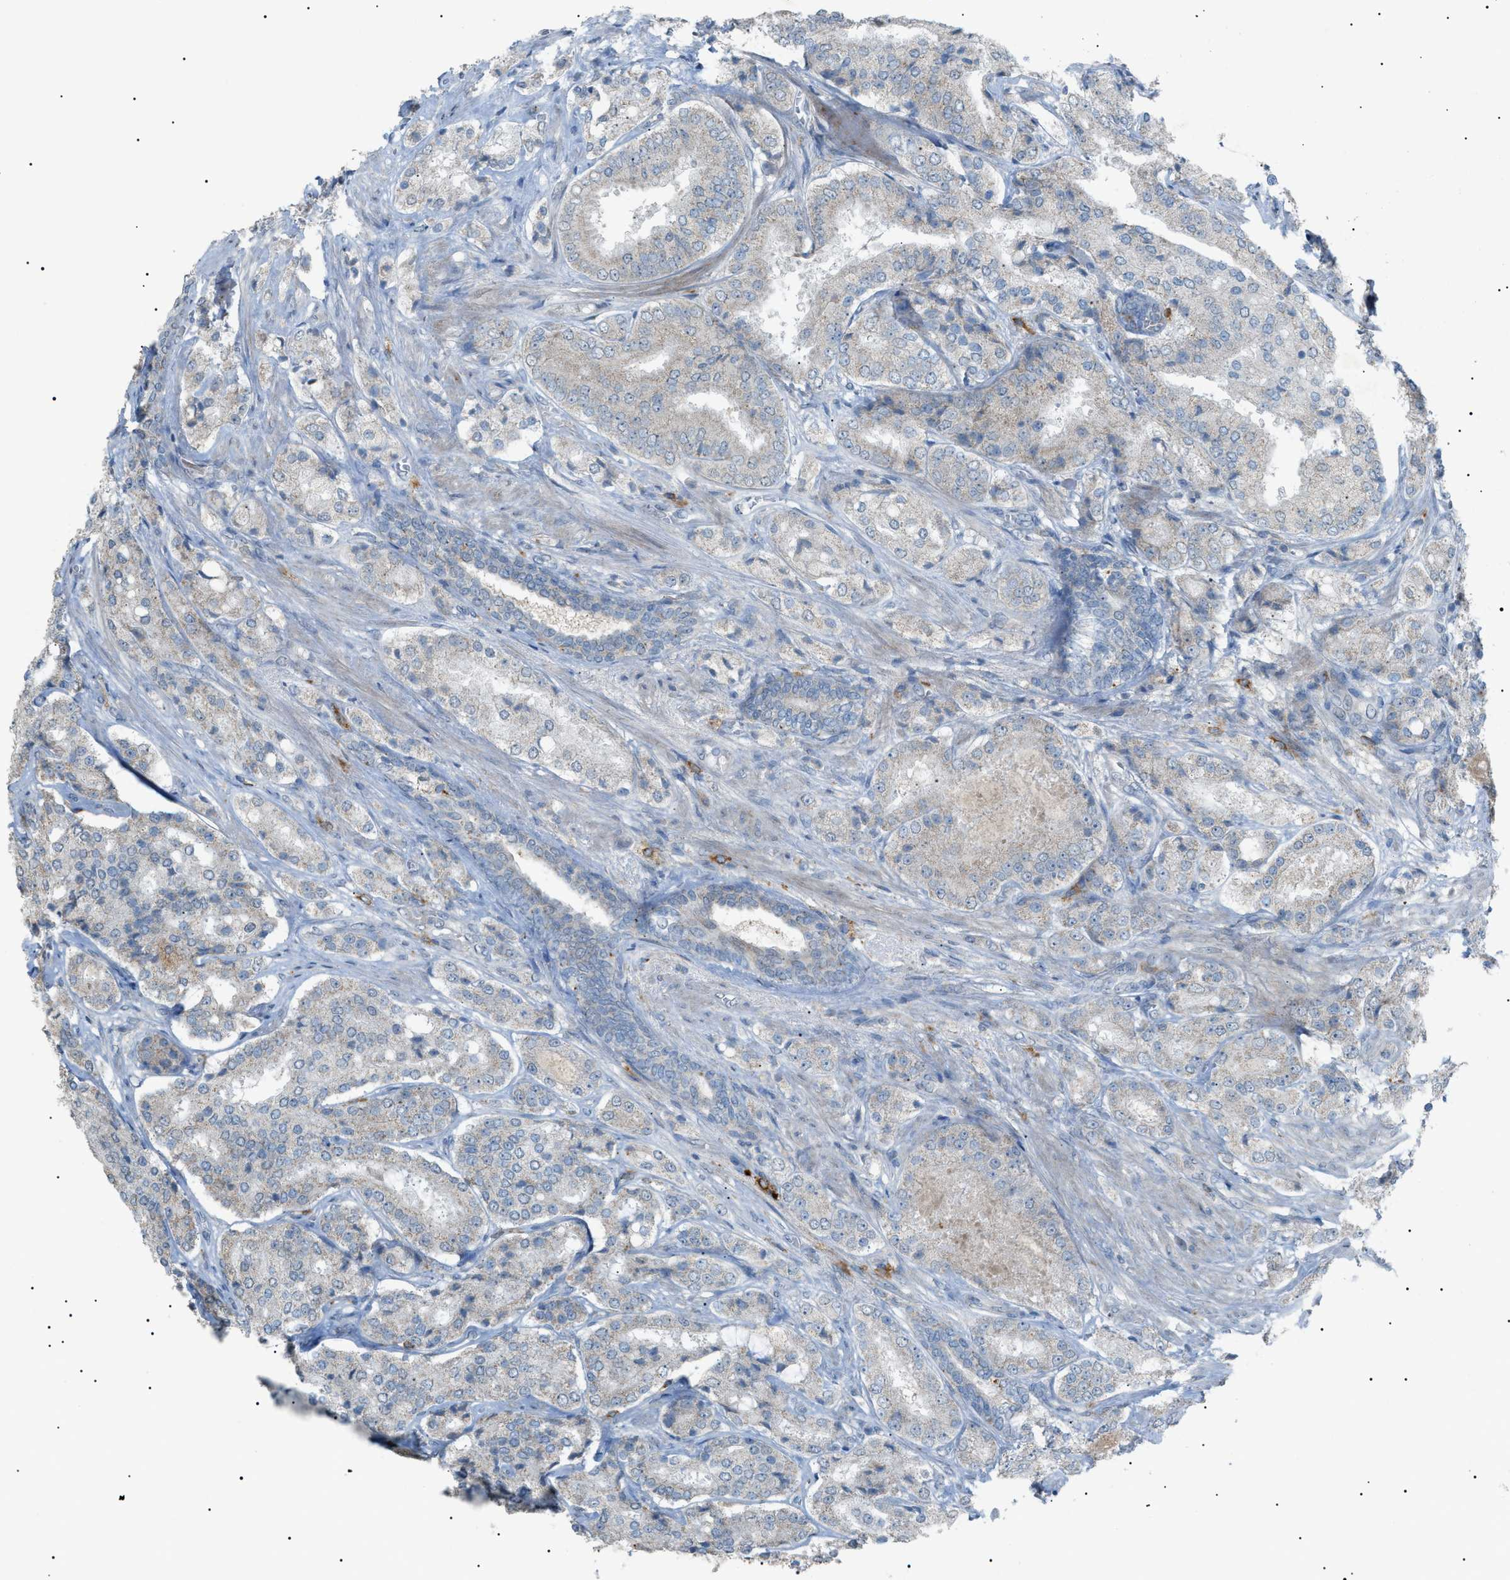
{"staining": {"intensity": "negative", "quantity": "none", "location": "none"}, "tissue": "prostate cancer", "cell_type": "Tumor cells", "image_type": "cancer", "snomed": [{"axis": "morphology", "description": "Adenocarcinoma, High grade"}, {"axis": "topography", "description": "Prostate"}], "caption": "A micrograph of human prostate cancer is negative for staining in tumor cells.", "gene": "BTK", "patient": {"sex": "male", "age": 65}}